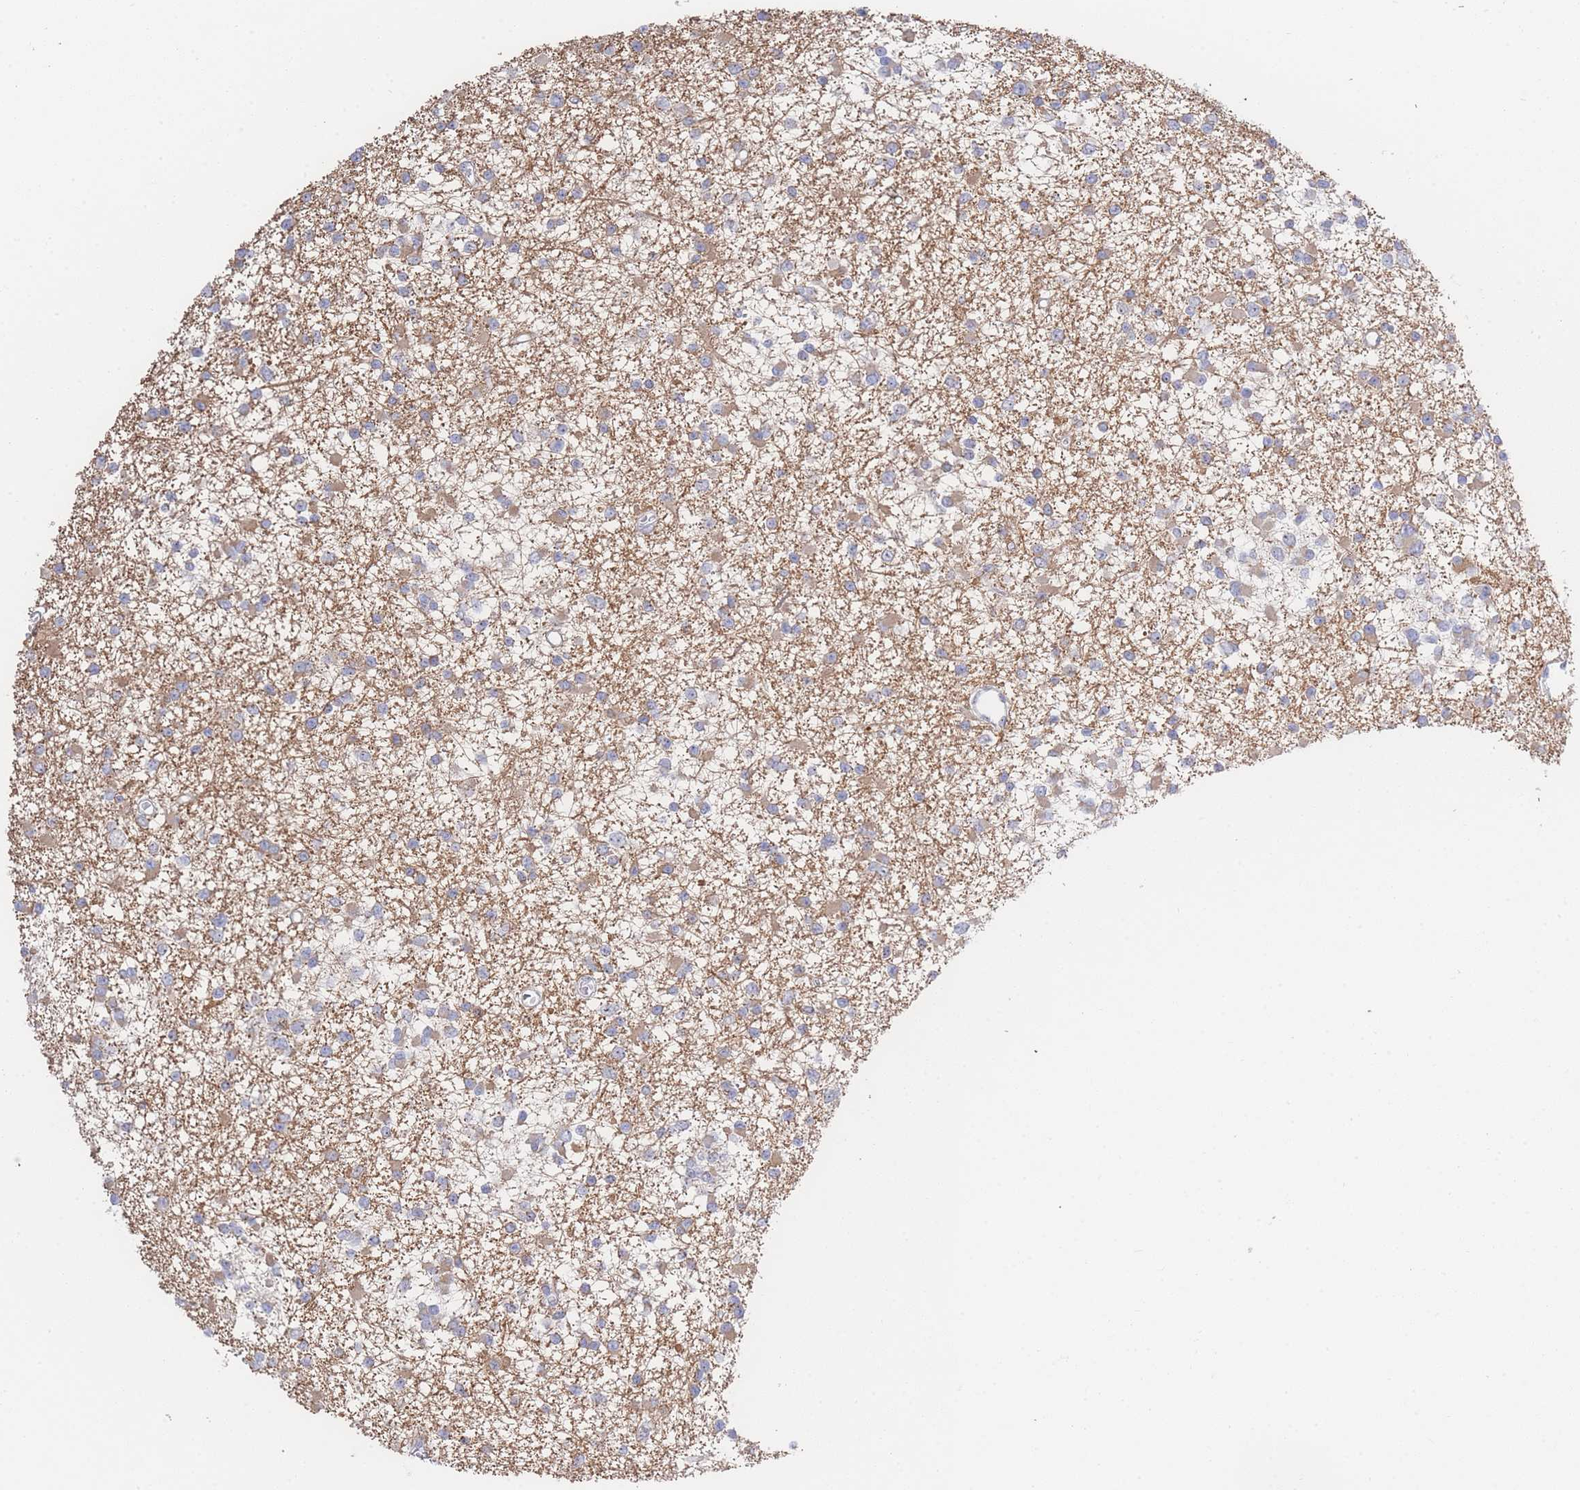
{"staining": {"intensity": "moderate", "quantity": "25%-75%", "location": "cytoplasmic/membranous"}, "tissue": "glioma", "cell_type": "Tumor cells", "image_type": "cancer", "snomed": [{"axis": "morphology", "description": "Glioma, malignant, Low grade"}, {"axis": "topography", "description": "Brain"}], "caption": "Malignant glioma (low-grade) stained with immunohistochemistry displays moderate cytoplasmic/membranous staining in about 25%-75% of tumor cells. The staining was performed using DAB, with brown indicating positive protein expression. Nuclei are stained blue with hematoxylin.", "gene": "ZNF142", "patient": {"sex": "female", "age": 22}}